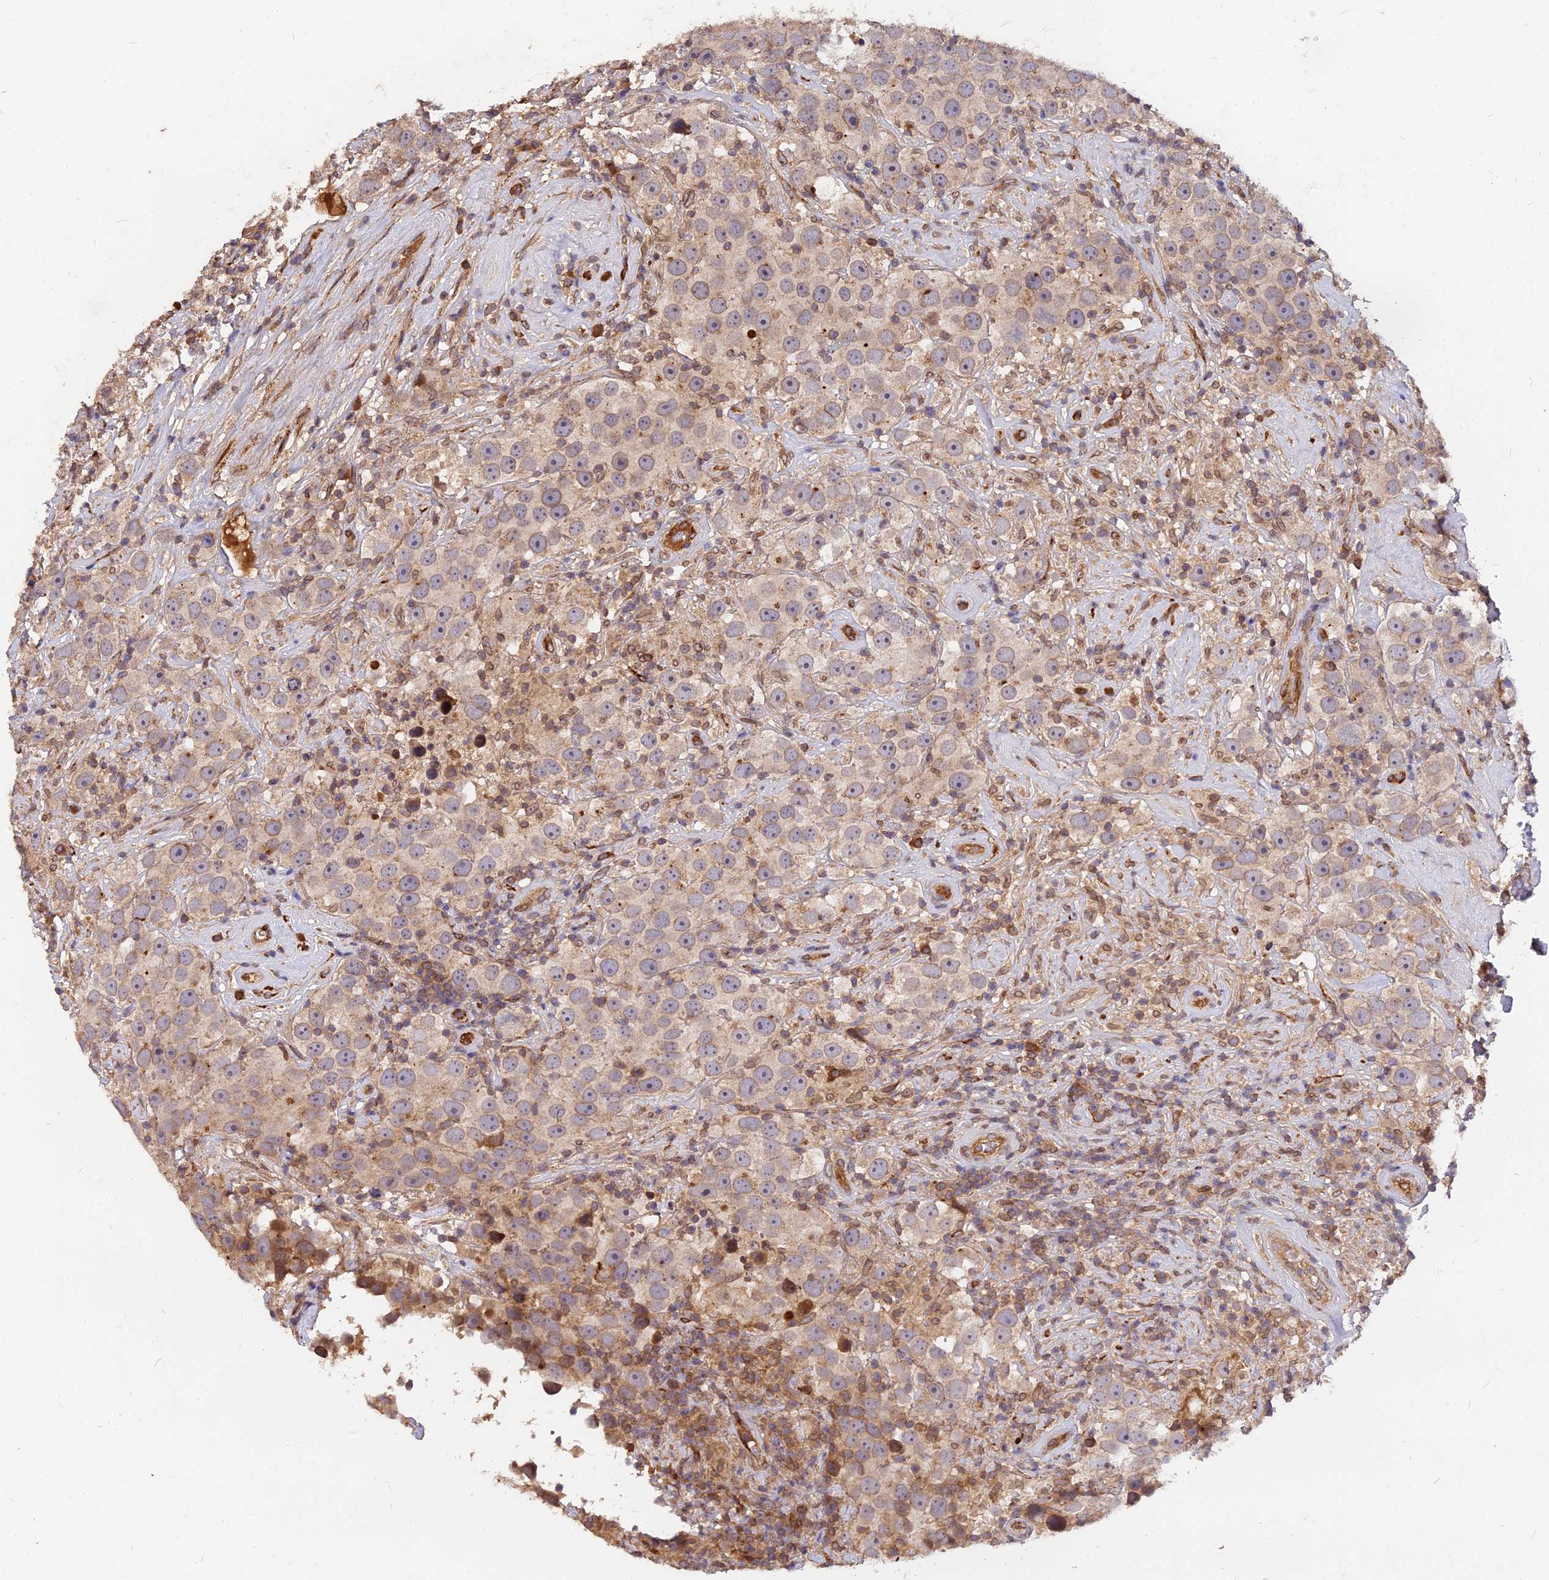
{"staining": {"intensity": "weak", "quantity": ">75%", "location": "cytoplasmic/membranous"}, "tissue": "testis cancer", "cell_type": "Tumor cells", "image_type": "cancer", "snomed": [{"axis": "morphology", "description": "Seminoma, NOS"}, {"axis": "topography", "description": "Testis"}], "caption": "Weak cytoplasmic/membranous positivity is identified in about >75% of tumor cells in testis cancer (seminoma). (IHC, brightfield microscopy, high magnification).", "gene": "PDE4D", "patient": {"sex": "male", "age": 49}}